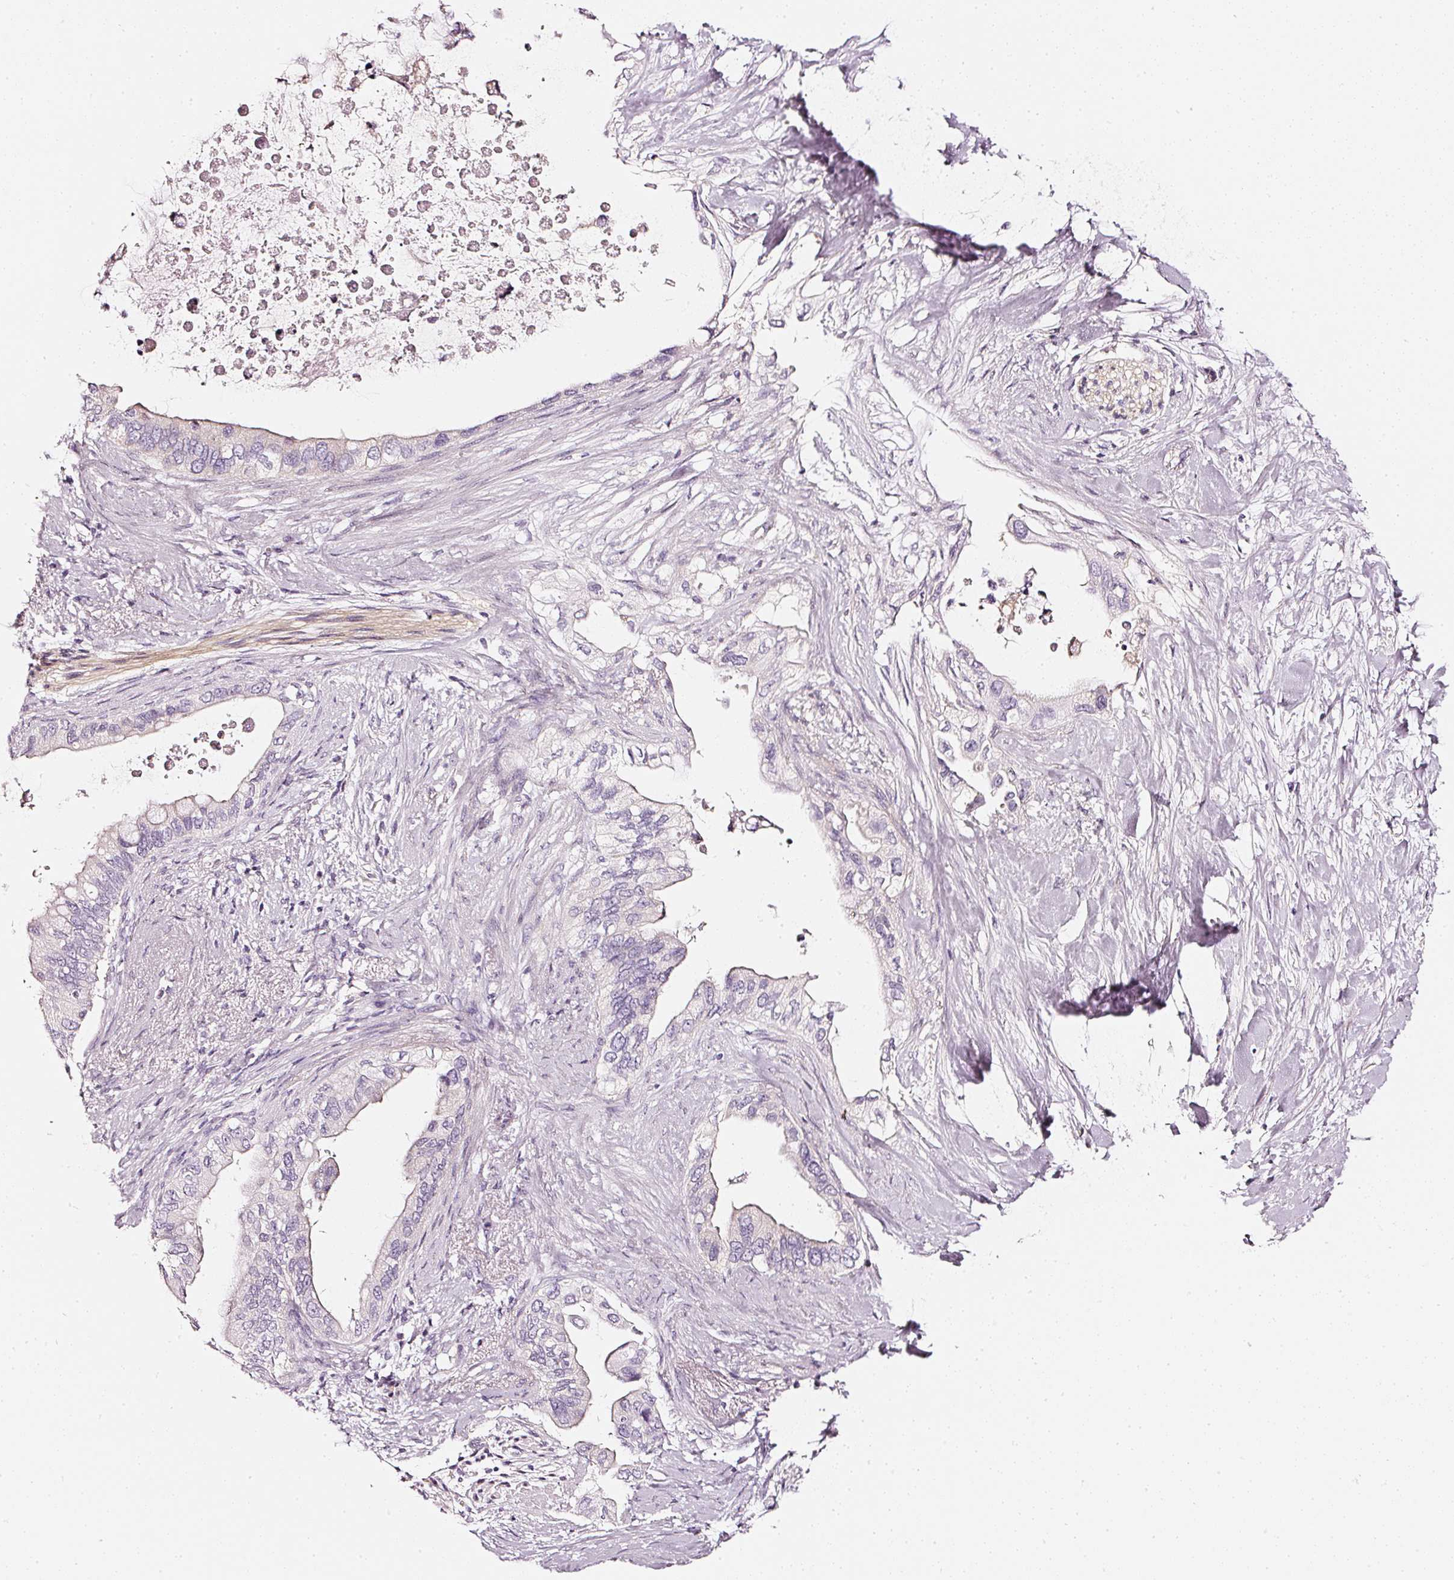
{"staining": {"intensity": "negative", "quantity": "none", "location": "none"}, "tissue": "pancreatic cancer", "cell_type": "Tumor cells", "image_type": "cancer", "snomed": [{"axis": "morphology", "description": "Adenocarcinoma, NOS"}, {"axis": "topography", "description": "Pancreas"}], "caption": "Immunohistochemistry of human pancreatic cancer displays no positivity in tumor cells. (DAB IHC visualized using brightfield microscopy, high magnification).", "gene": "CNP", "patient": {"sex": "female", "age": 56}}